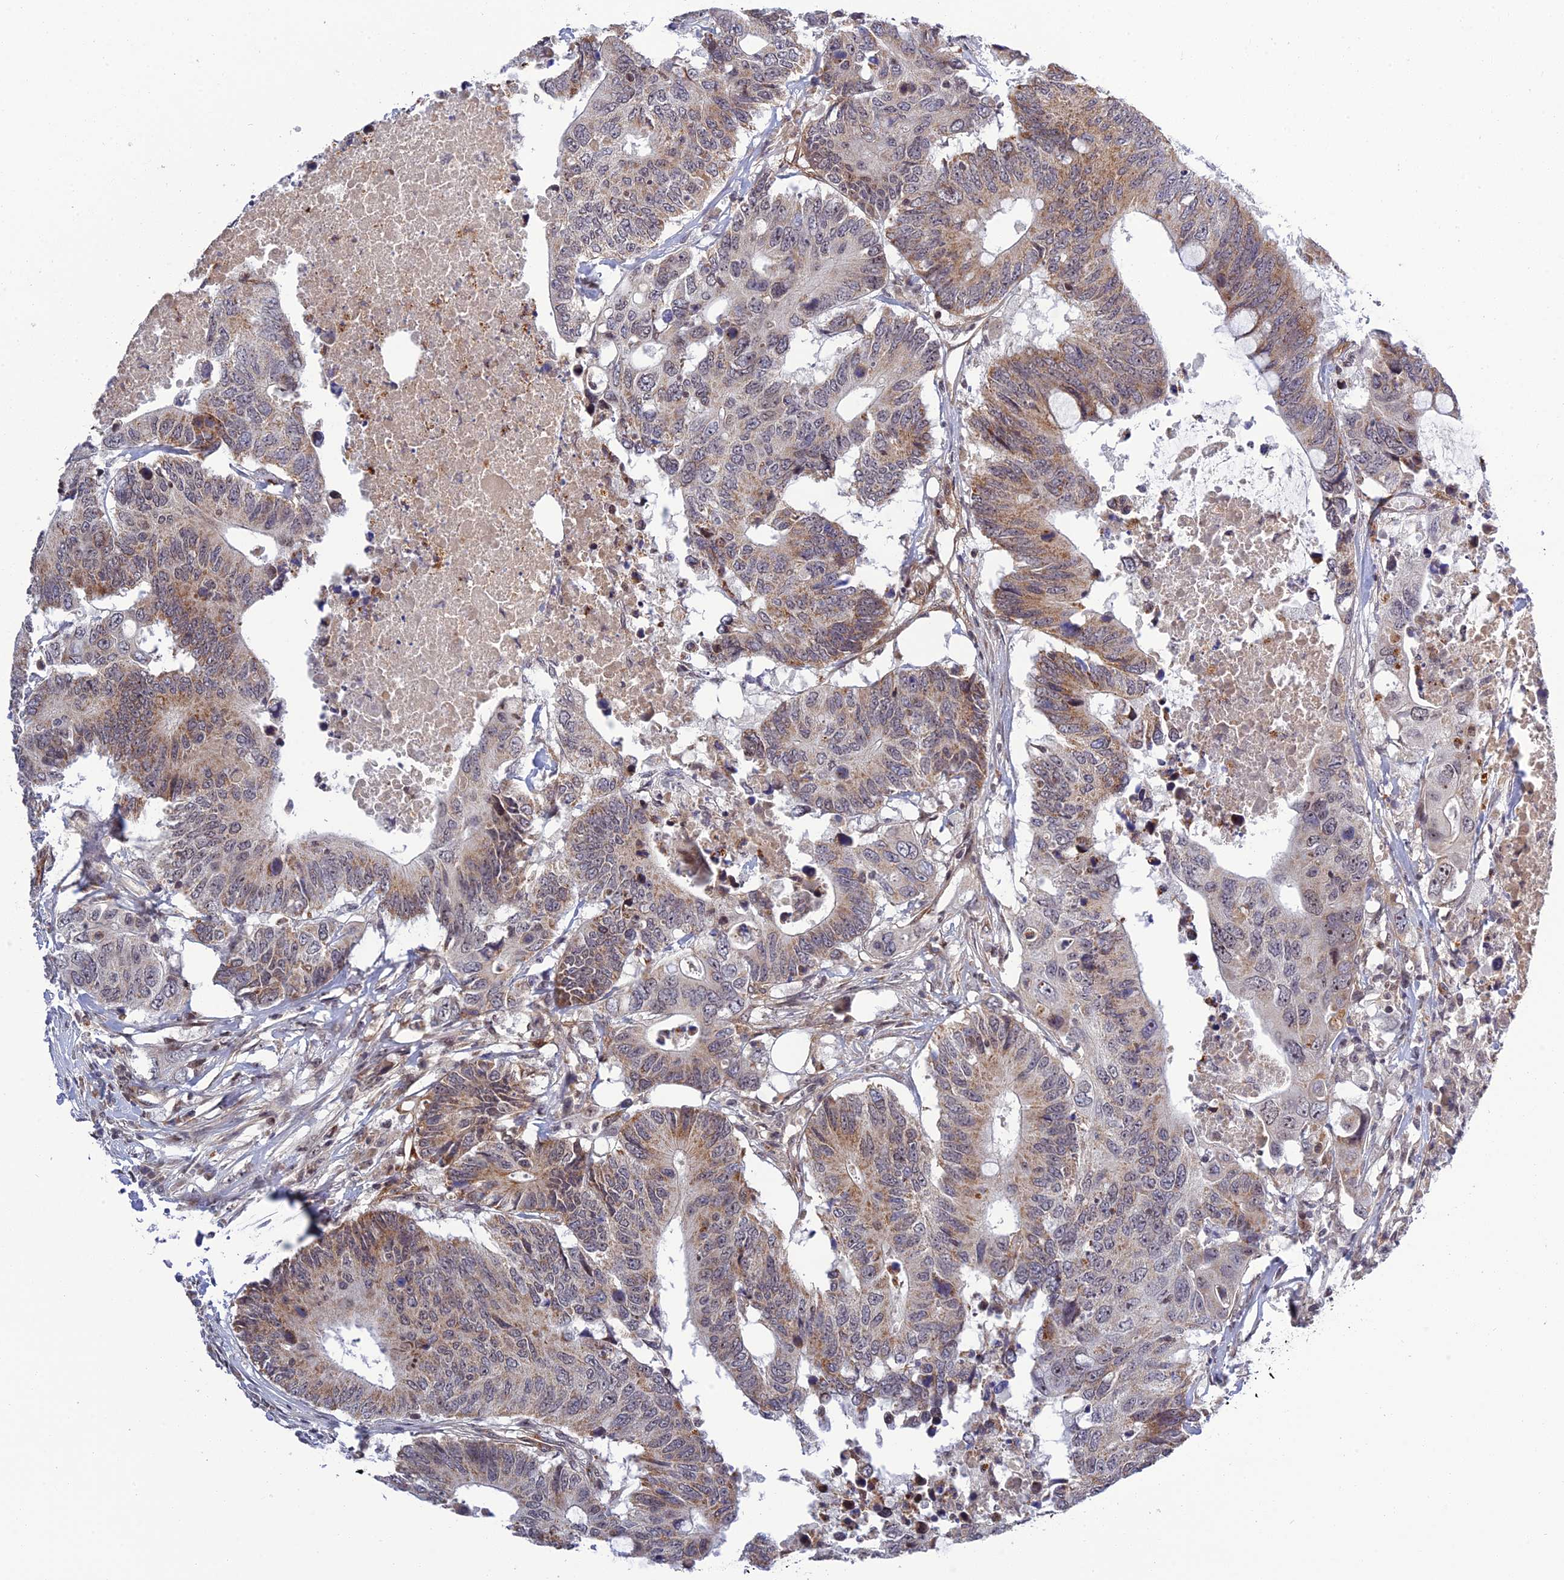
{"staining": {"intensity": "moderate", "quantity": "25%-75%", "location": "cytoplasmic/membranous"}, "tissue": "colorectal cancer", "cell_type": "Tumor cells", "image_type": "cancer", "snomed": [{"axis": "morphology", "description": "Adenocarcinoma, NOS"}, {"axis": "topography", "description": "Colon"}], "caption": "The image shows a brown stain indicating the presence of a protein in the cytoplasmic/membranous of tumor cells in colorectal adenocarcinoma.", "gene": "REXO1", "patient": {"sex": "male", "age": 71}}